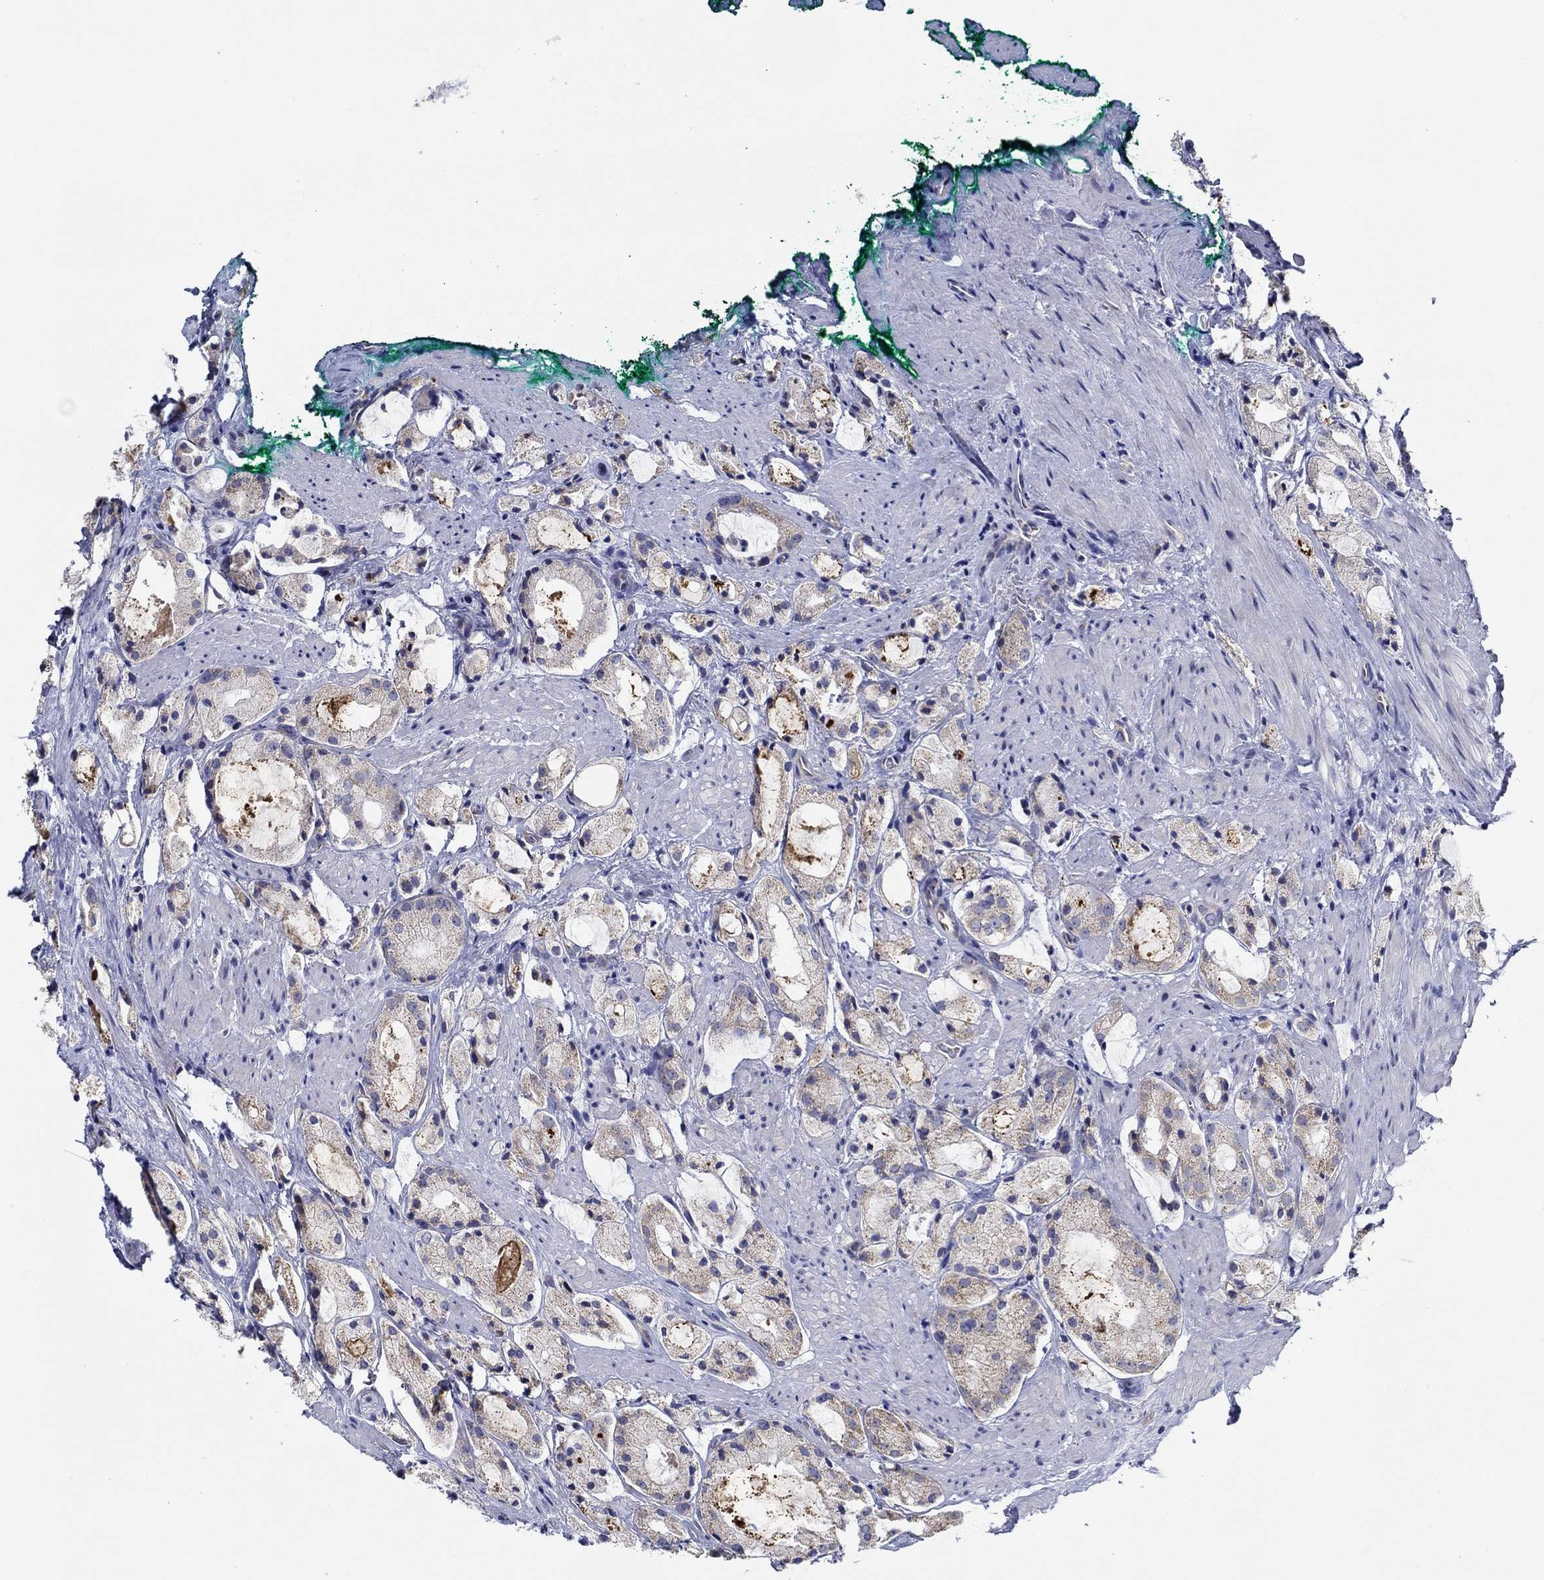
{"staining": {"intensity": "moderate", "quantity": "<25%", "location": "cytoplasmic/membranous"}, "tissue": "prostate cancer", "cell_type": "Tumor cells", "image_type": "cancer", "snomed": [{"axis": "morphology", "description": "Adenocarcinoma, NOS"}, {"axis": "morphology", "description": "Adenocarcinoma, High grade"}, {"axis": "topography", "description": "Prostate"}], "caption": "A micrograph showing moderate cytoplasmic/membranous expression in about <25% of tumor cells in adenocarcinoma (prostate), as visualized by brown immunohistochemical staining.", "gene": "CFAP61", "patient": {"sex": "male", "age": 64}}